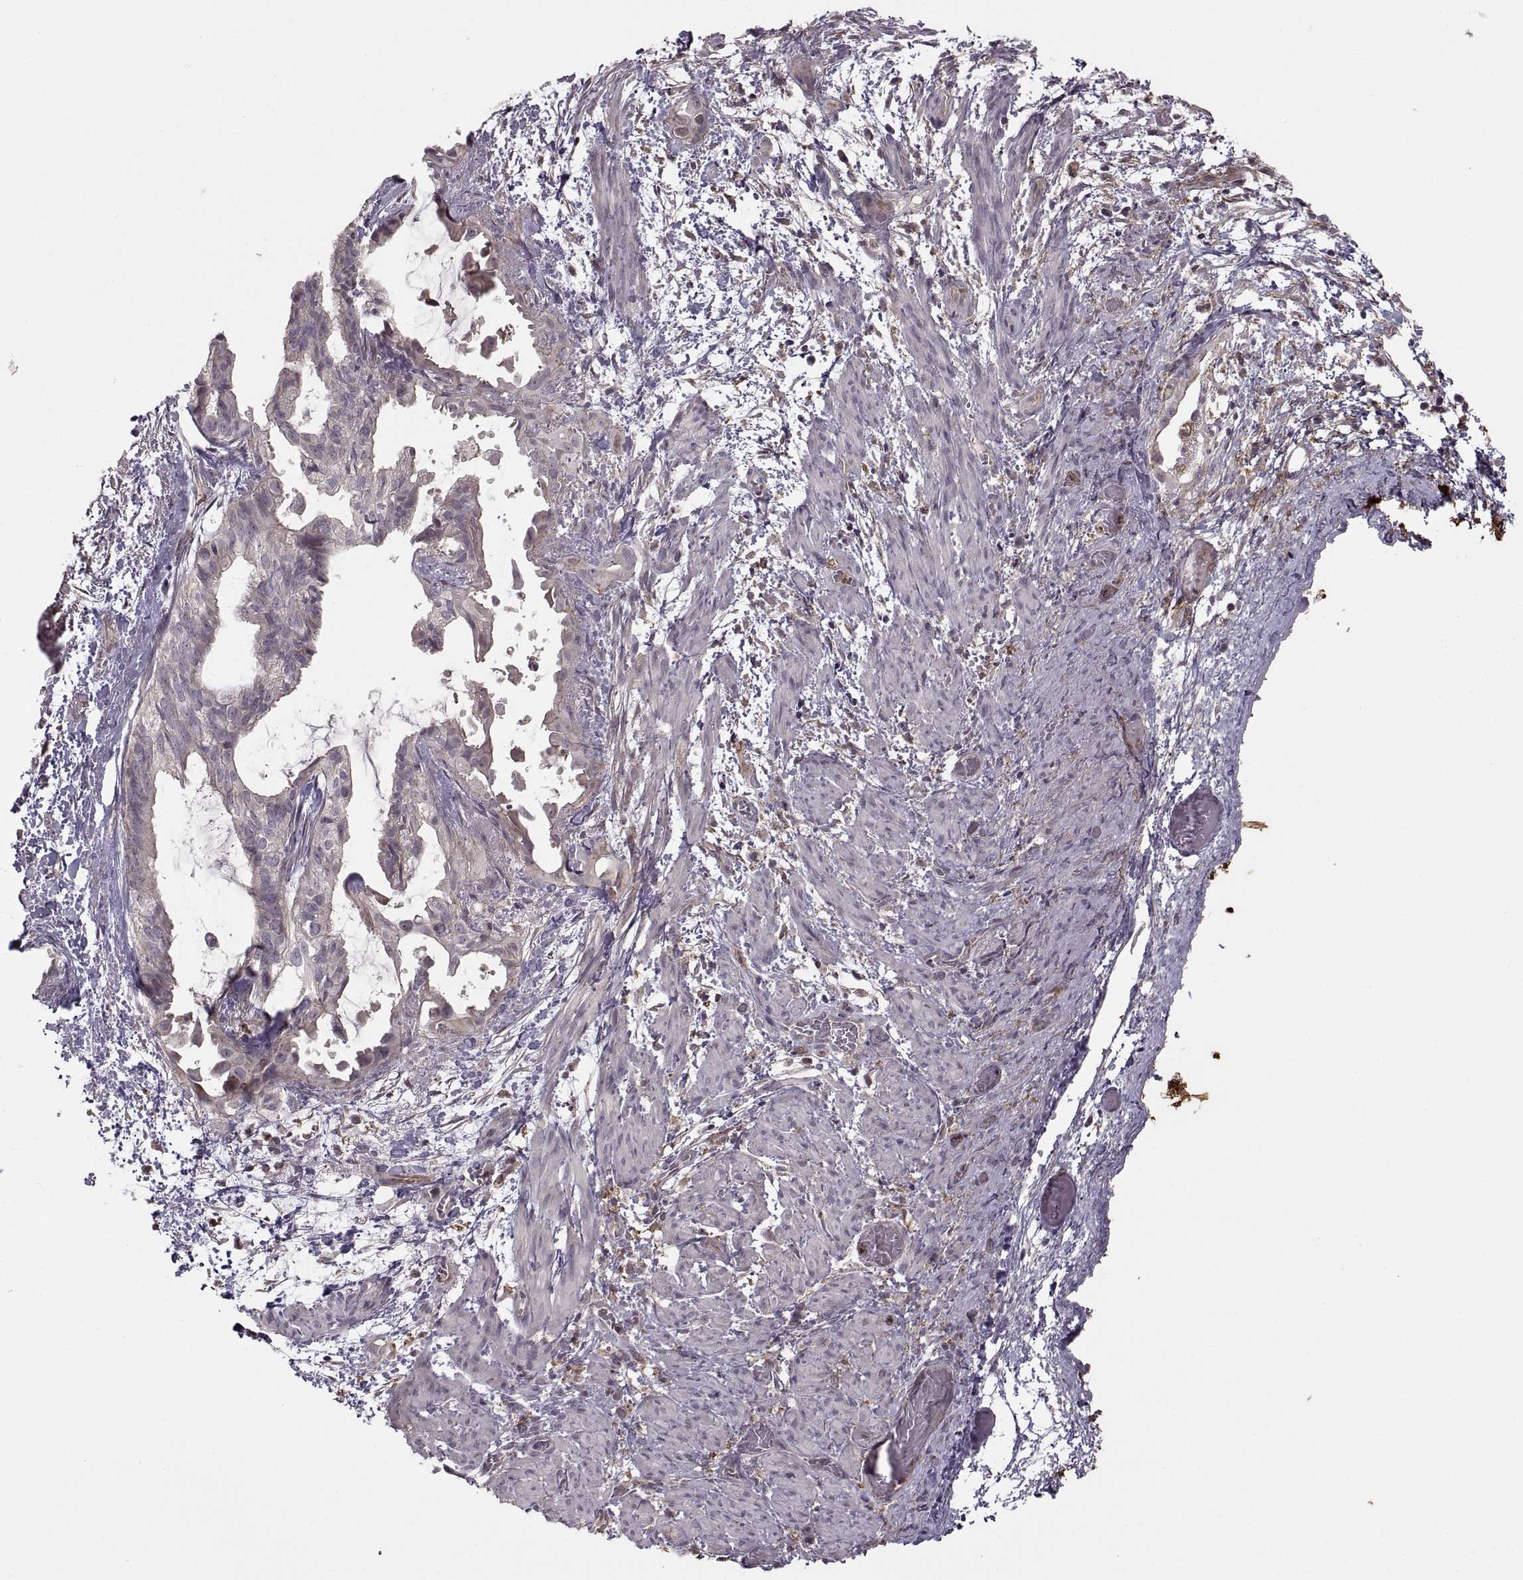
{"staining": {"intensity": "negative", "quantity": "none", "location": "none"}, "tissue": "endometrial cancer", "cell_type": "Tumor cells", "image_type": "cancer", "snomed": [{"axis": "morphology", "description": "Adenocarcinoma, NOS"}, {"axis": "topography", "description": "Endometrium"}], "caption": "Immunohistochemistry histopathology image of human endometrial cancer stained for a protein (brown), which demonstrates no expression in tumor cells.", "gene": "PIERCE1", "patient": {"sex": "female", "age": 86}}